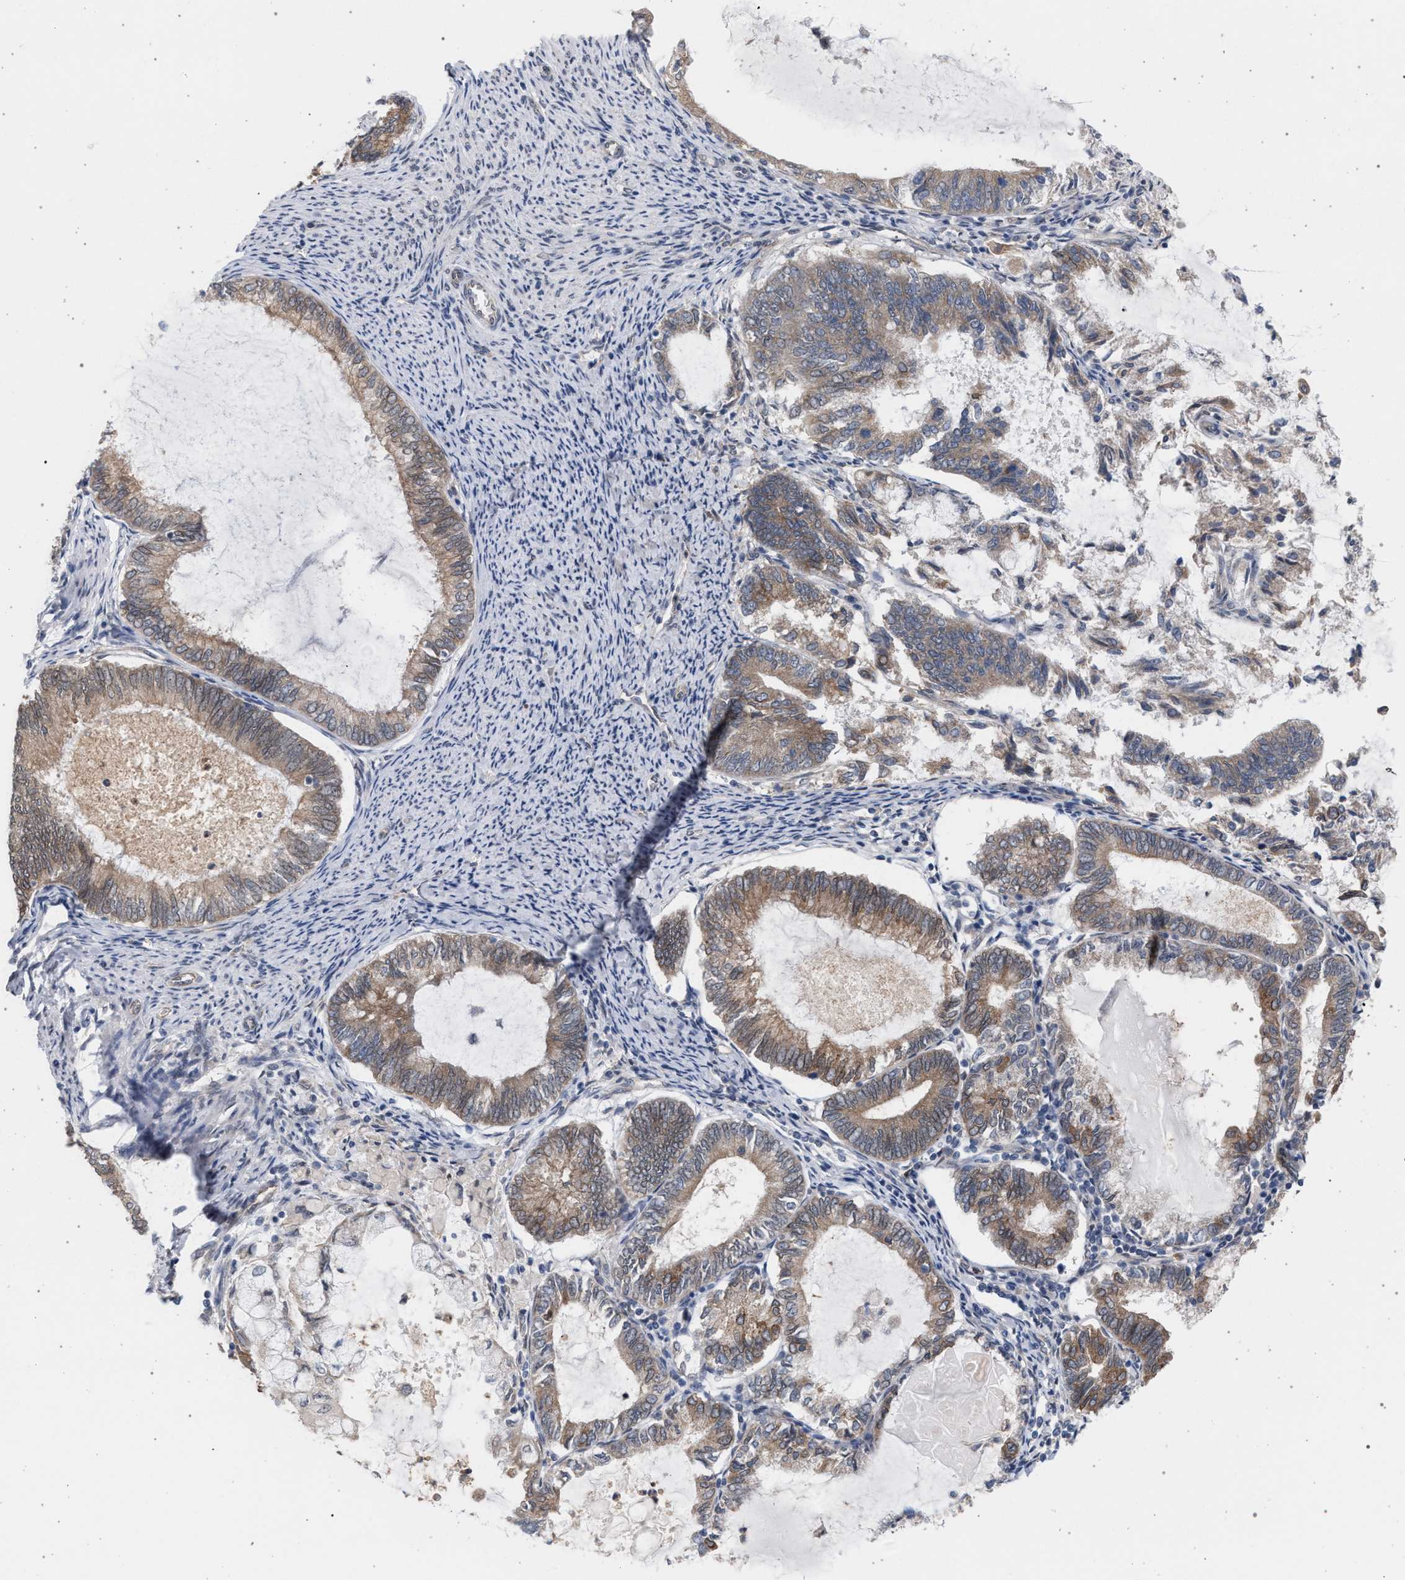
{"staining": {"intensity": "weak", "quantity": "25%-75%", "location": "cytoplasmic/membranous"}, "tissue": "endometrial cancer", "cell_type": "Tumor cells", "image_type": "cancer", "snomed": [{"axis": "morphology", "description": "Adenocarcinoma, NOS"}, {"axis": "topography", "description": "Endometrium"}], "caption": "This histopathology image displays endometrial cancer (adenocarcinoma) stained with IHC to label a protein in brown. The cytoplasmic/membranous of tumor cells show weak positivity for the protein. Nuclei are counter-stained blue.", "gene": "ARPC5L", "patient": {"sex": "female", "age": 86}}